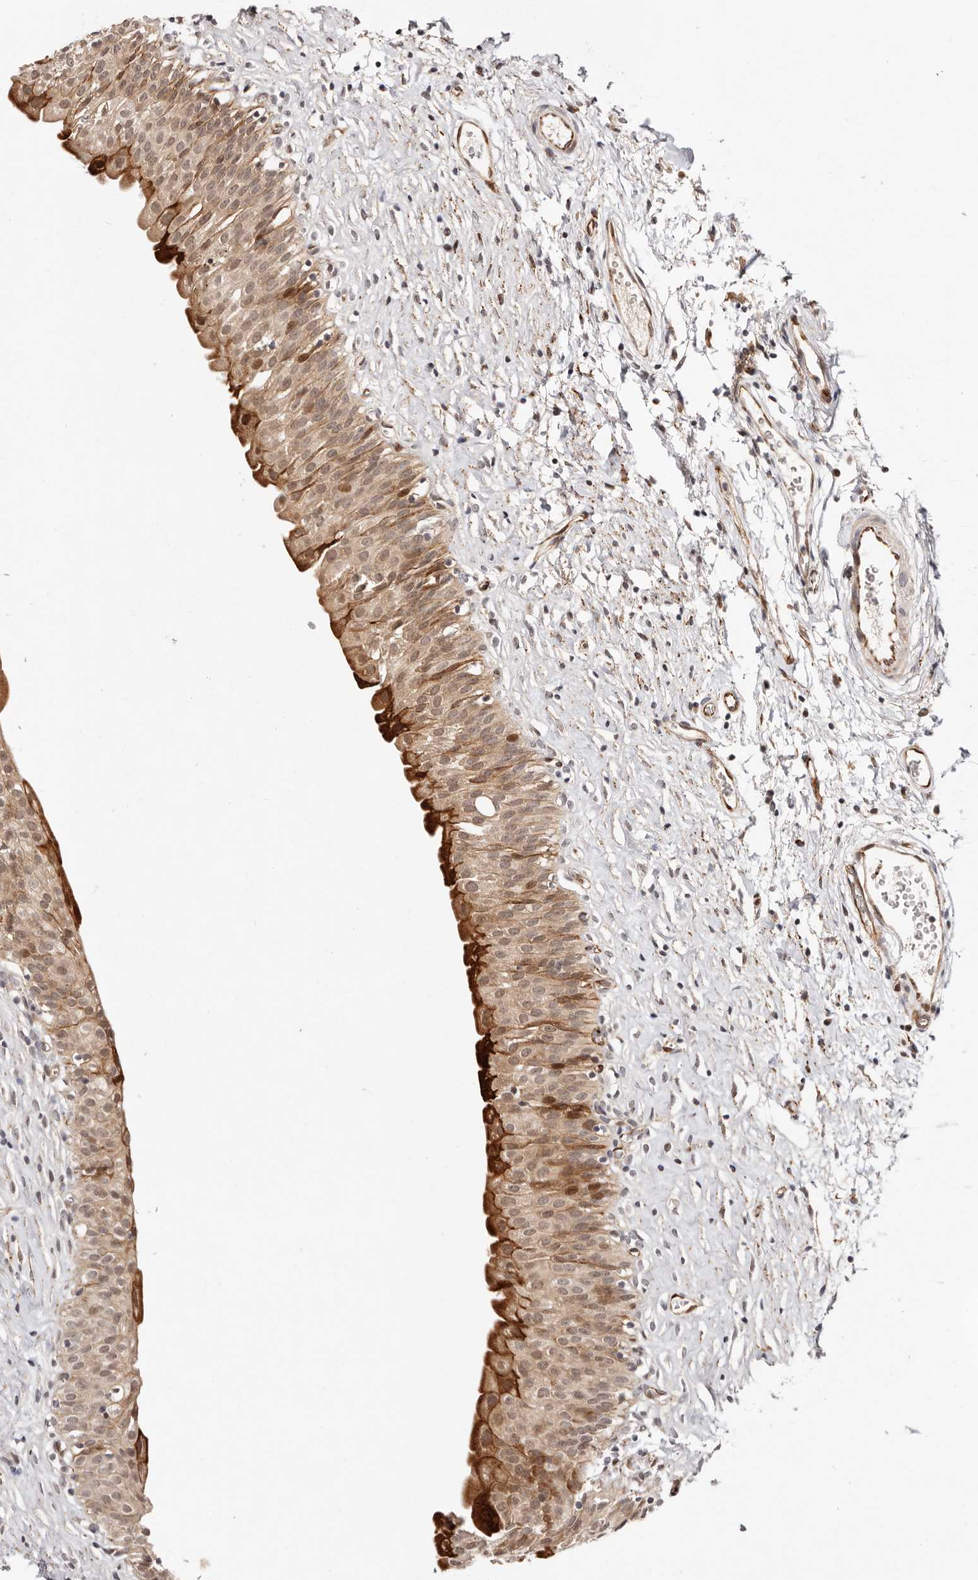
{"staining": {"intensity": "moderate", "quantity": ">75%", "location": "cytoplasmic/membranous"}, "tissue": "urinary bladder", "cell_type": "Urothelial cells", "image_type": "normal", "snomed": [{"axis": "morphology", "description": "Normal tissue, NOS"}, {"axis": "topography", "description": "Urinary bladder"}], "caption": "Moderate cytoplasmic/membranous expression is seen in approximately >75% of urothelial cells in normal urinary bladder. Nuclei are stained in blue.", "gene": "BCL2L15", "patient": {"sex": "male", "age": 51}}